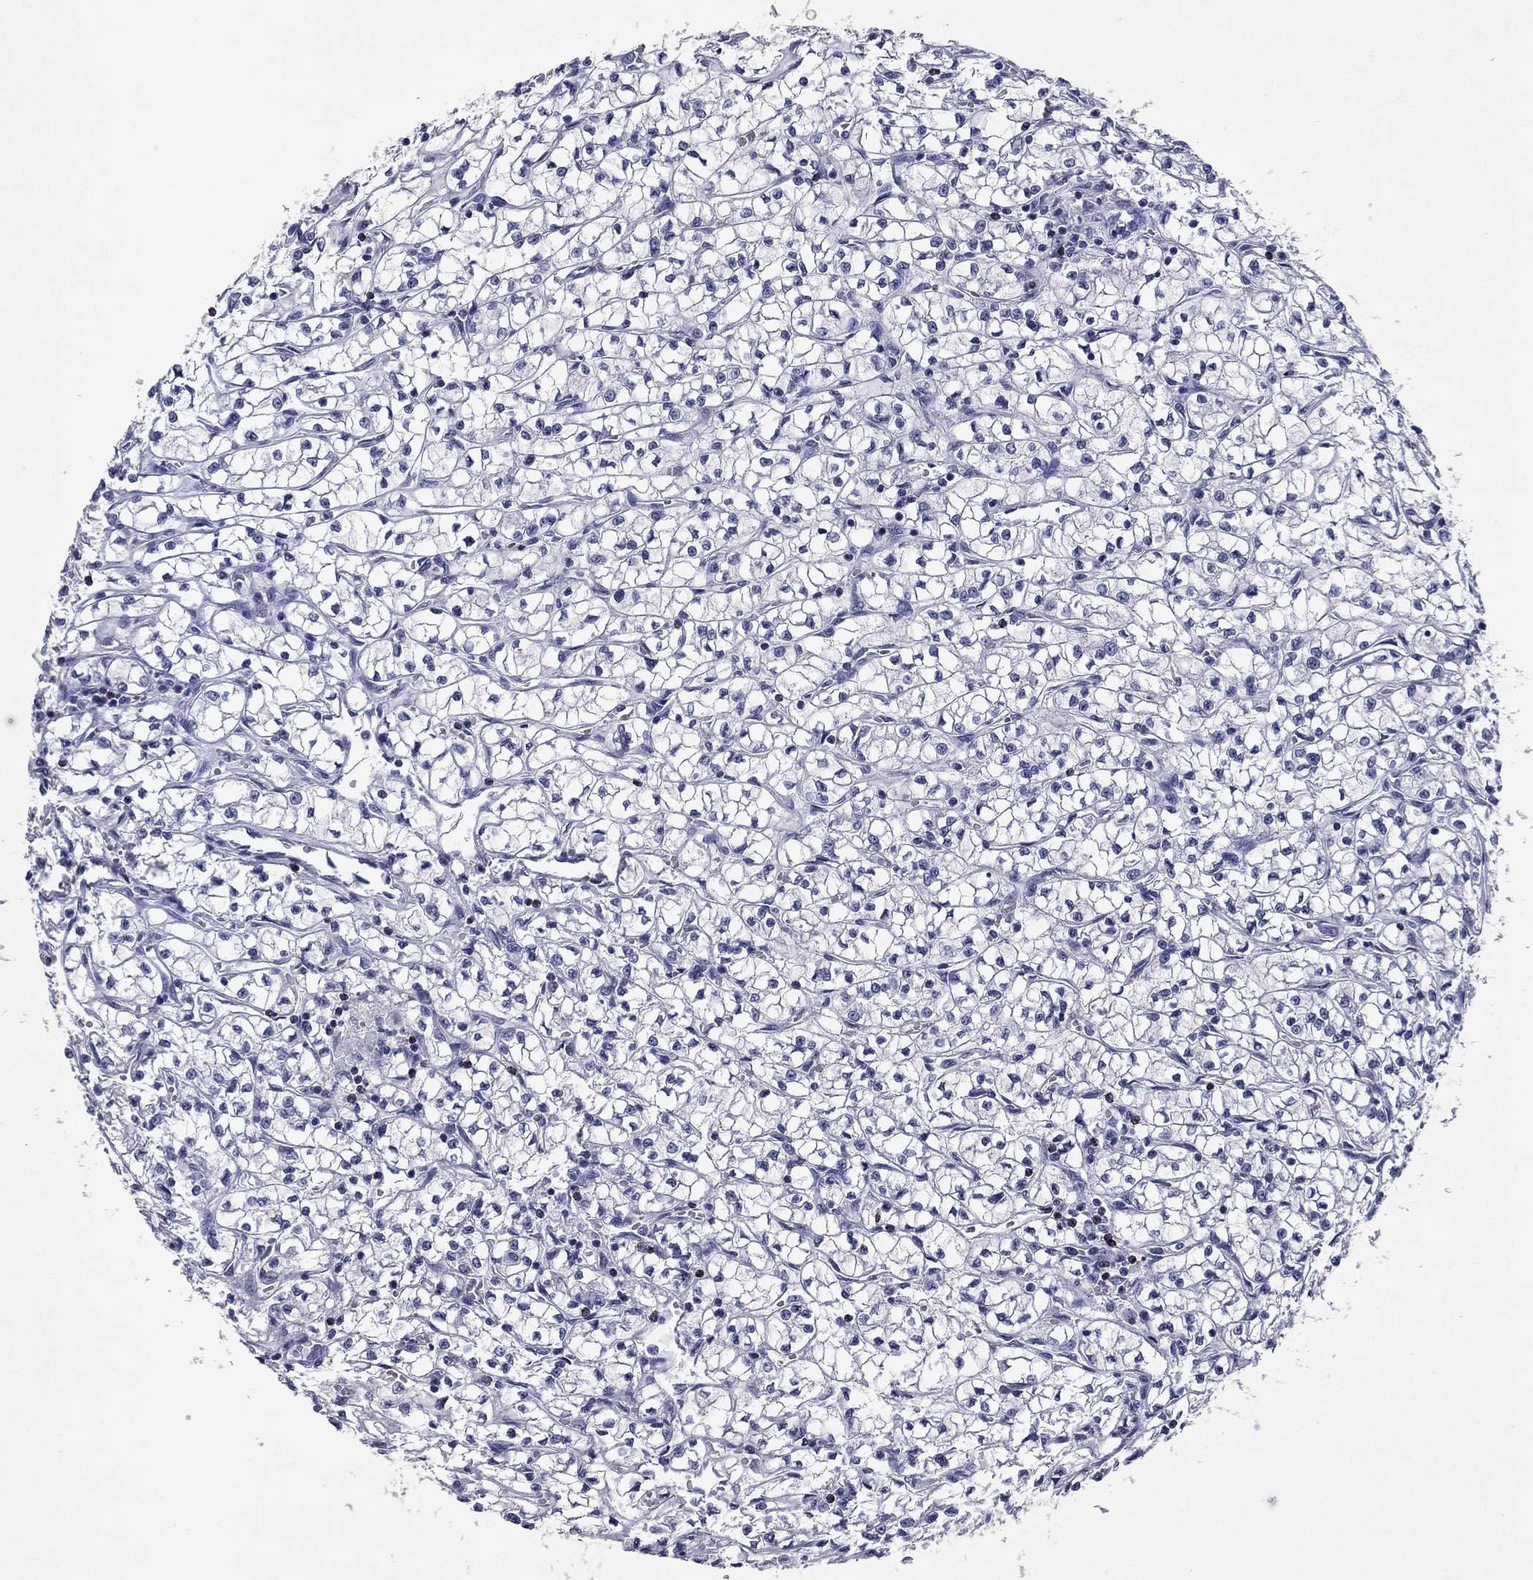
{"staining": {"intensity": "negative", "quantity": "none", "location": "none"}, "tissue": "renal cancer", "cell_type": "Tumor cells", "image_type": "cancer", "snomed": [{"axis": "morphology", "description": "Adenocarcinoma, NOS"}, {"axis": "topography", "description": "Kidney"}], "caption": "High magnification brightfield microscopy of renal cancer stained with DAB (3,3'-diaminobenzidine) (brown) and counterstained with hematoxylin (blue): tumor cells show no significant staining.", "gene": "GZMK", "patient": {"sex": "female", "age": 64}}